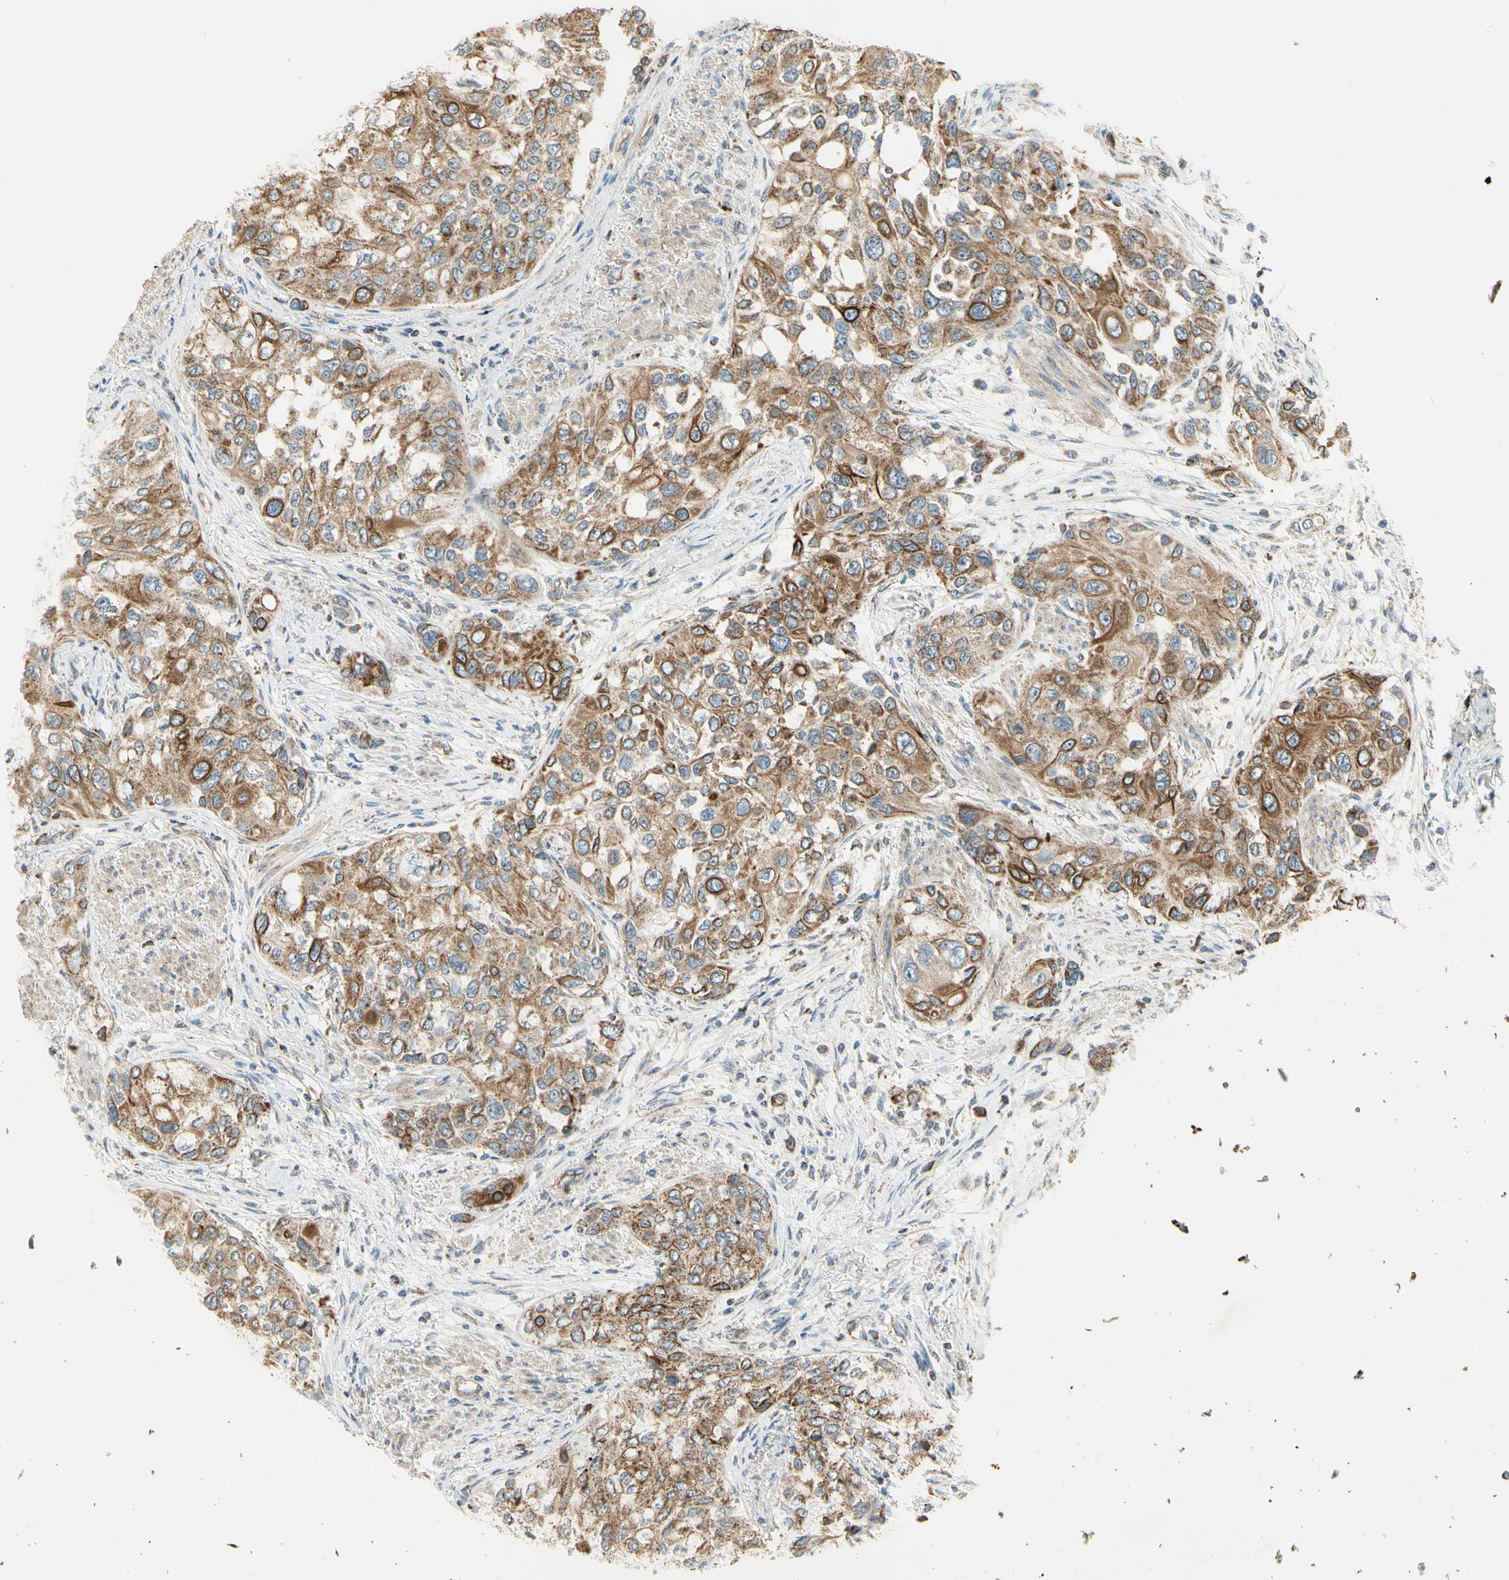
{"staining": {"intensity": "strong", "quantity": ">75%", "location": "cytoplasmic/membranous"}, "tissue": "urothelial cancer", "cell_type": "Tumor cells", "image_type": "cancer", "snomed": [{"axis": "morphology", "description": "Urothelial carcinoma, High grade"}, {"axis": "topography", "description": "Urinary bladder"}], "caption": "A high-resolution photomicrograph shows immunohistochemistry staining of urothelial carcinoma (high-grade), which reveals strong cytoplasmic/membranous positivity in about >75% of tumor cells.", "gene": "EPHB3", "patient": {"sex": "female", "age": 56}}